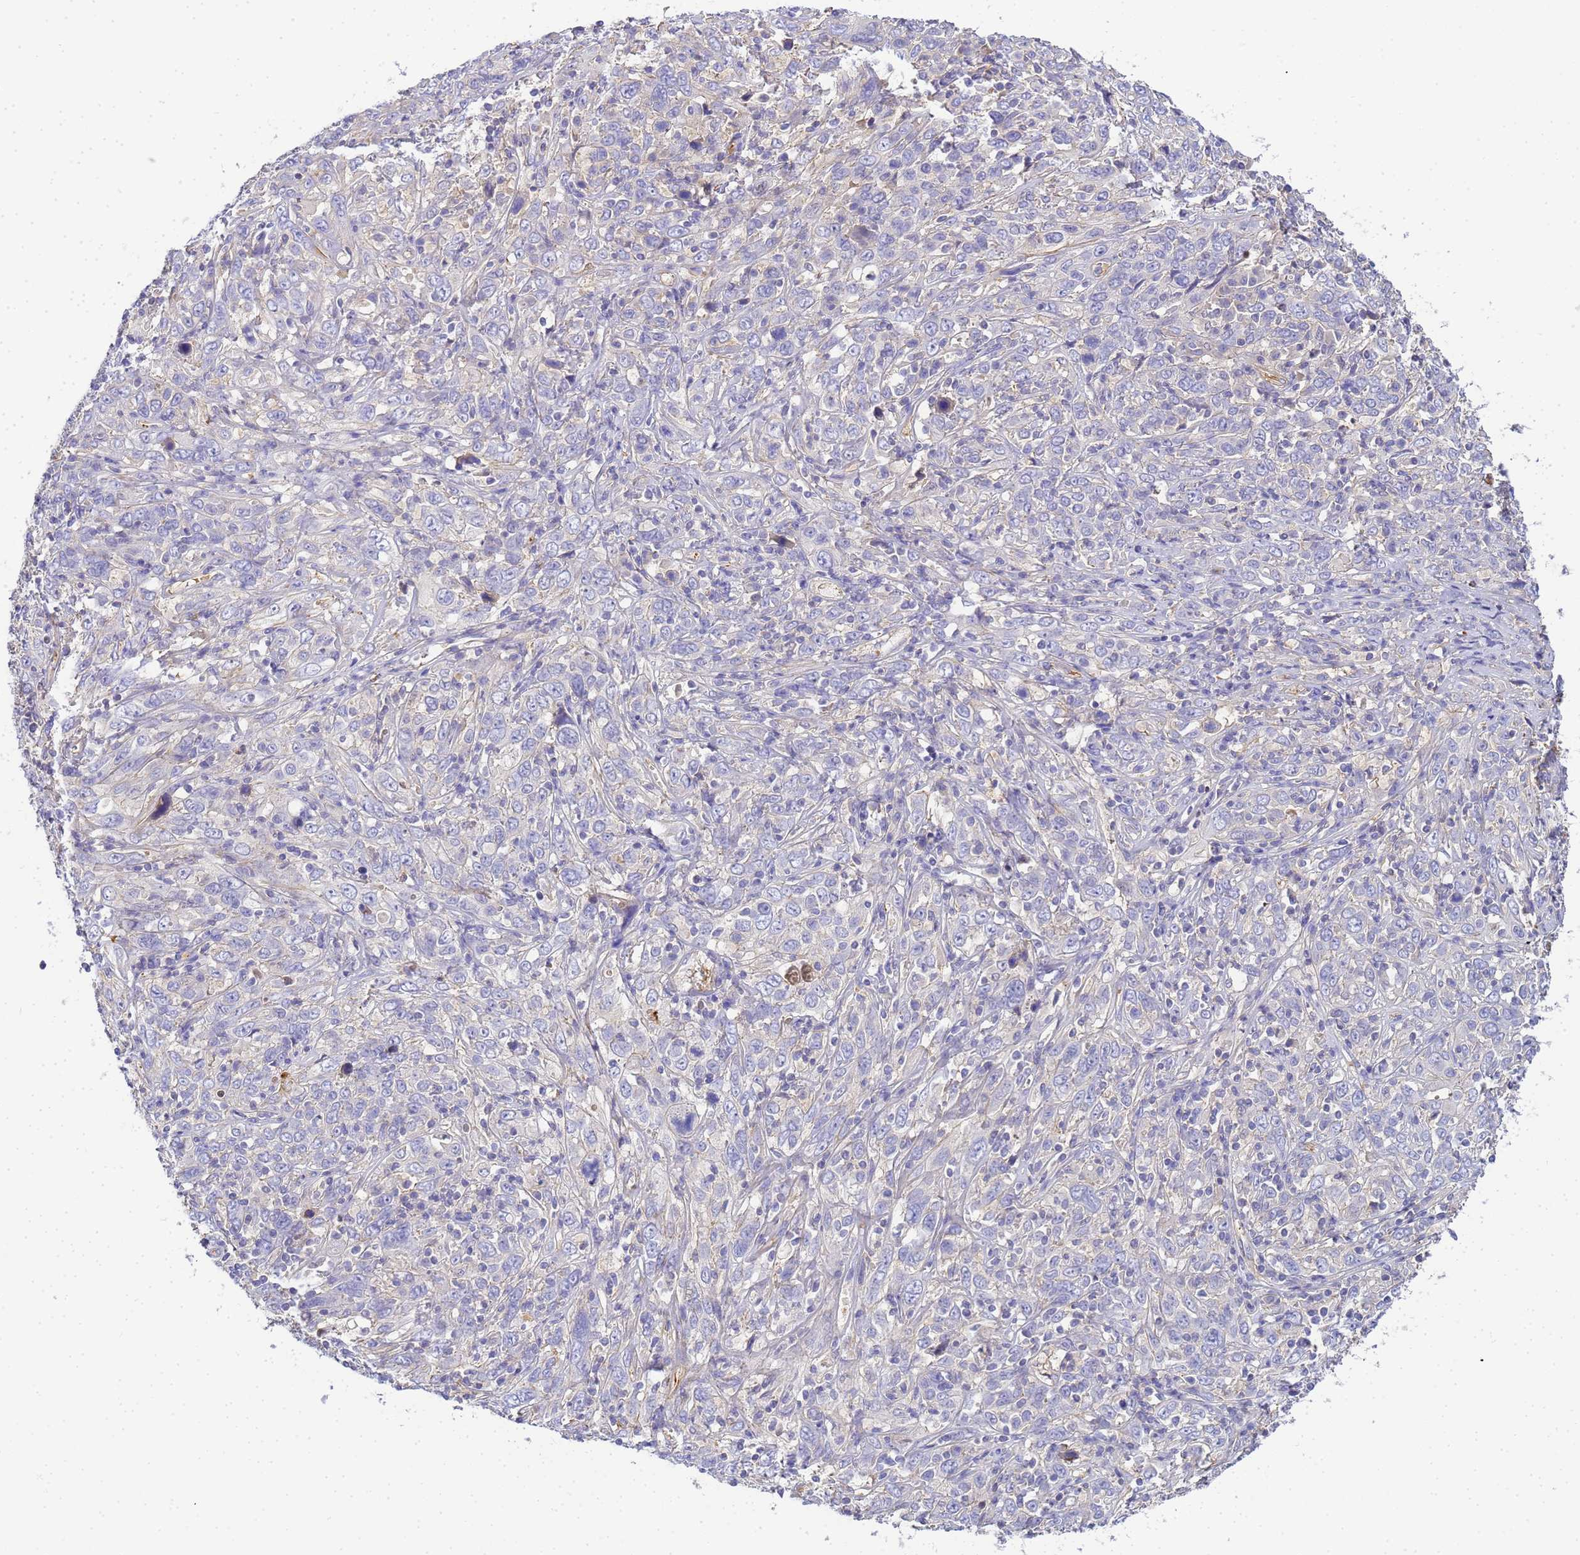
{"staining": {"intensity": "negative", "quantity": "none", "location": "none"}, "tissue": "cervical cancer", "cell_type": "Tumor cells", "image_type": "cancer", "snomed": [{"axis": "morphology", "description": "Squamous cell carcinoma, NOS"}, {"axis": "topography", "description": "Cervix"}], "caption": "The image displays no staining of tumor cells in cervical squamous cell carcinoma.", "gene": "MYL12A", "patient": {"sex": "female", "age": 46}}